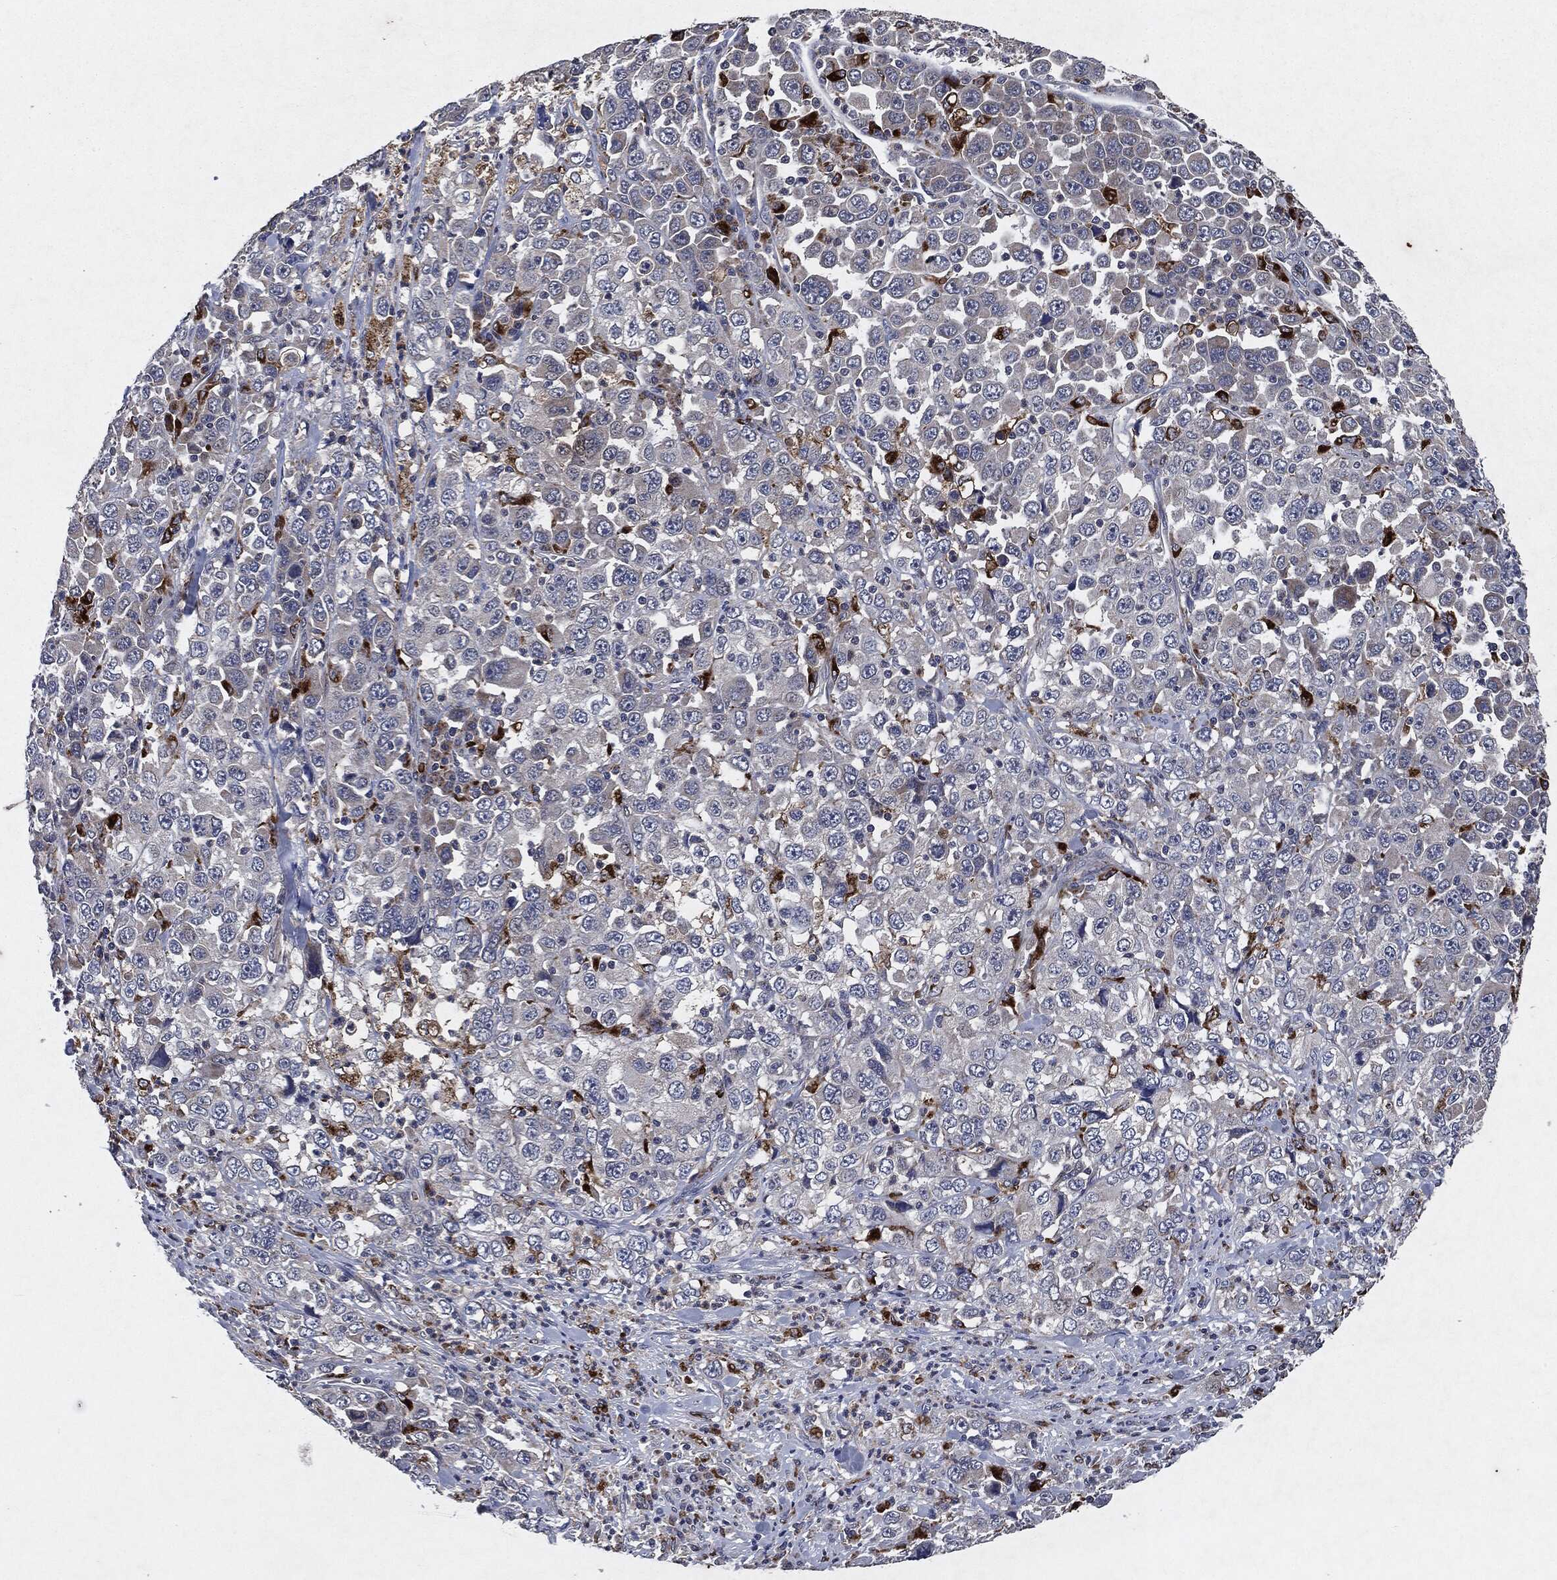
{"staining": {"intensity": "negative", "quantity": "none", "location": "none"}, "tissue": "stomach cancer", "cell_type": "Tumor cells", "image_type": "cancer", "snomed": [{"axis": "morphology", "description": "Normal tissue, NOS"}, {"axis": "morphology", "description": "Adenocarcinoma, NOS"}, {"axis": "topography", "description": "Stomach, upper"}, {"axis": "topography", "description": "Stomach"}], "caption": "Tumor cells are negative for brown protein staining in stomach cancer. (Brightfield microscopy of DAB IHC at high magnification).", "gene": "SLC31A2", "patient": {"sex": "male", "age": 59}}